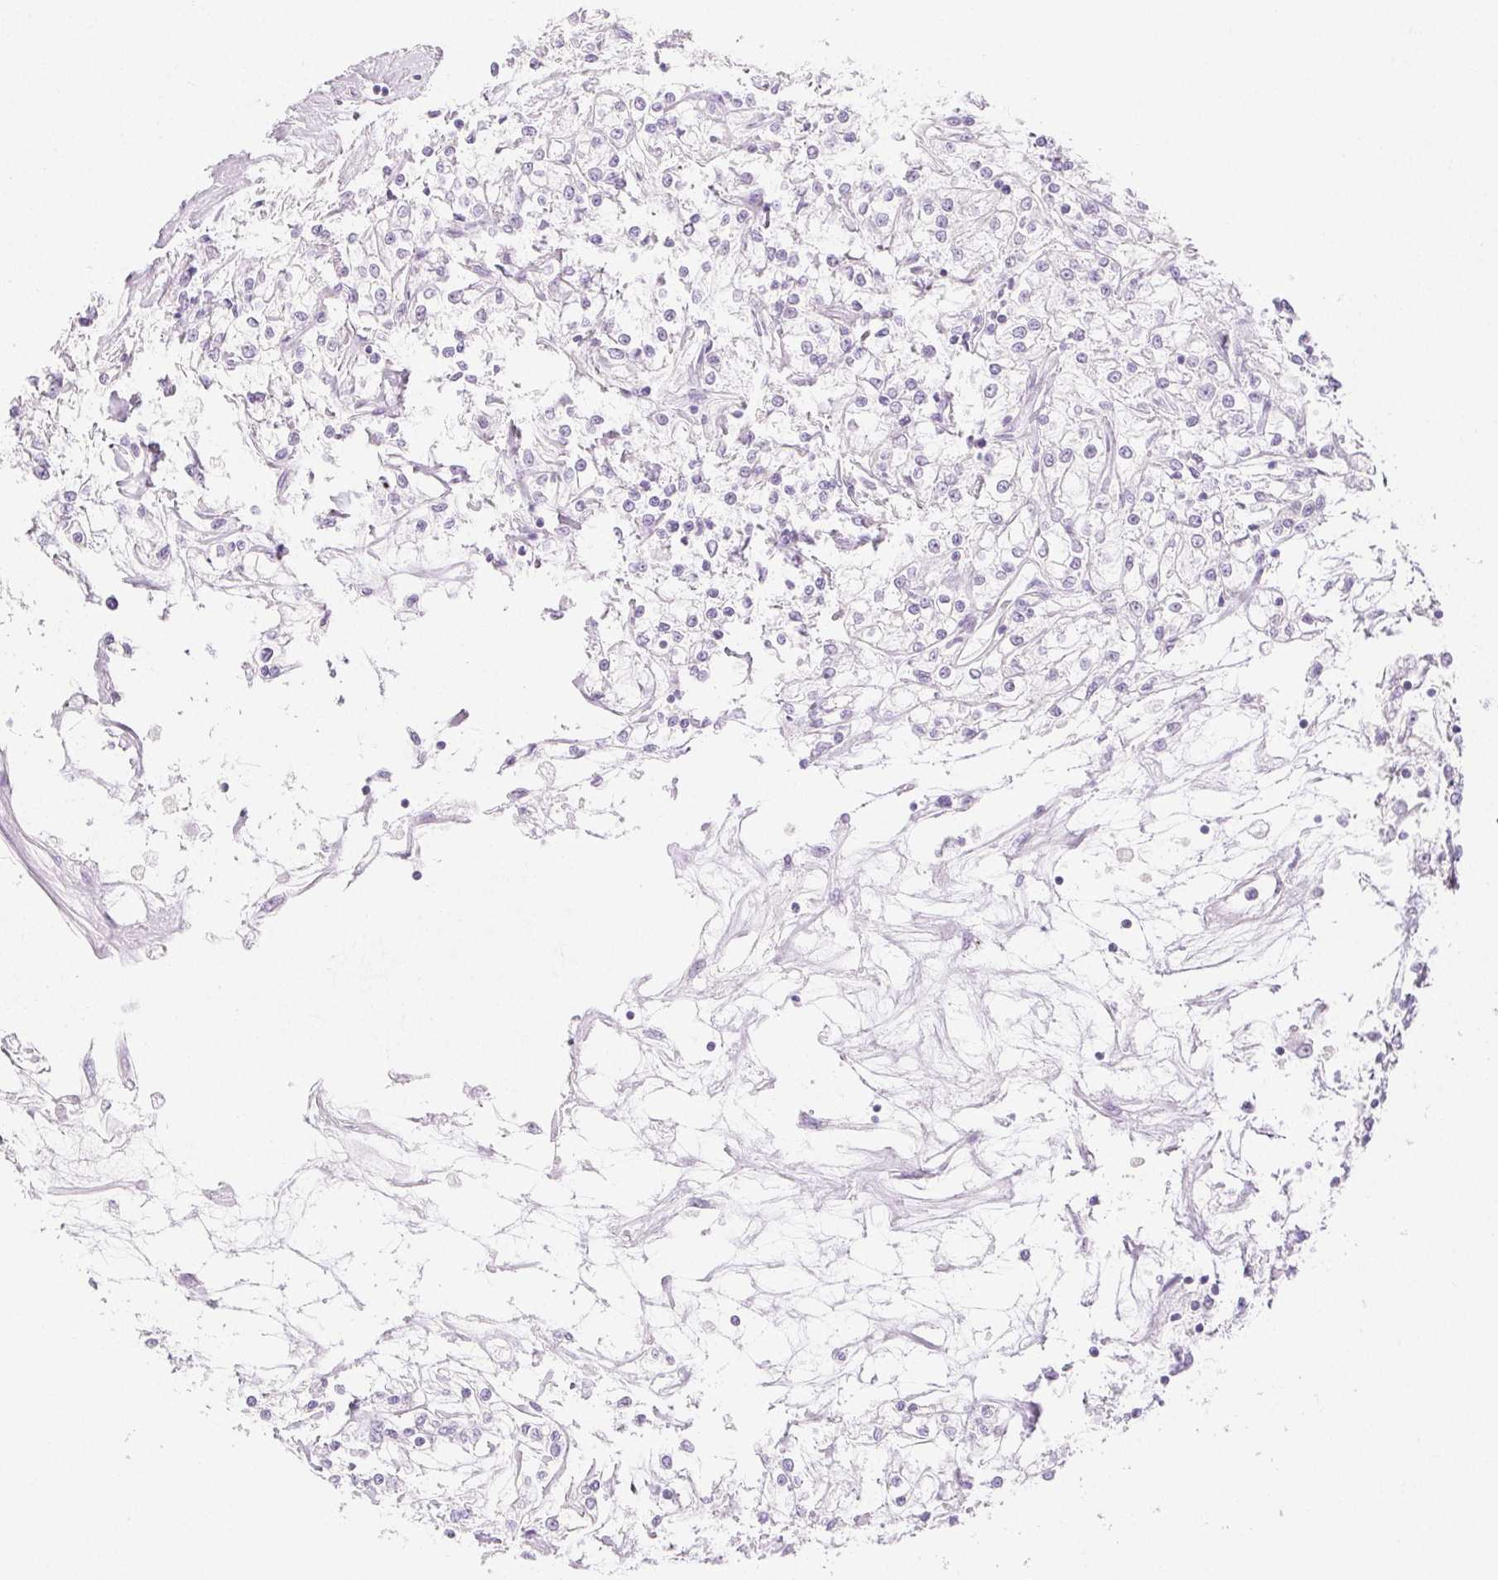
{"staining": {"intensity": "negative", "quantity": "none", "location": "none"}, "tissue": "renal cancer", "cell_type": "Tumor cells", "image_type": "cancer", "snomed": [{"axis": "morphology", "description": "Adenocarcinoma, NOS"}, {"axis": "topography", "description": "Kidney"}], "caption": "Tumor cells are negative for brown protein staining in renal cancer (adenocarcinoma).", "gene": "SPRR3", "patient": {"sex": "female", "age": 59}}